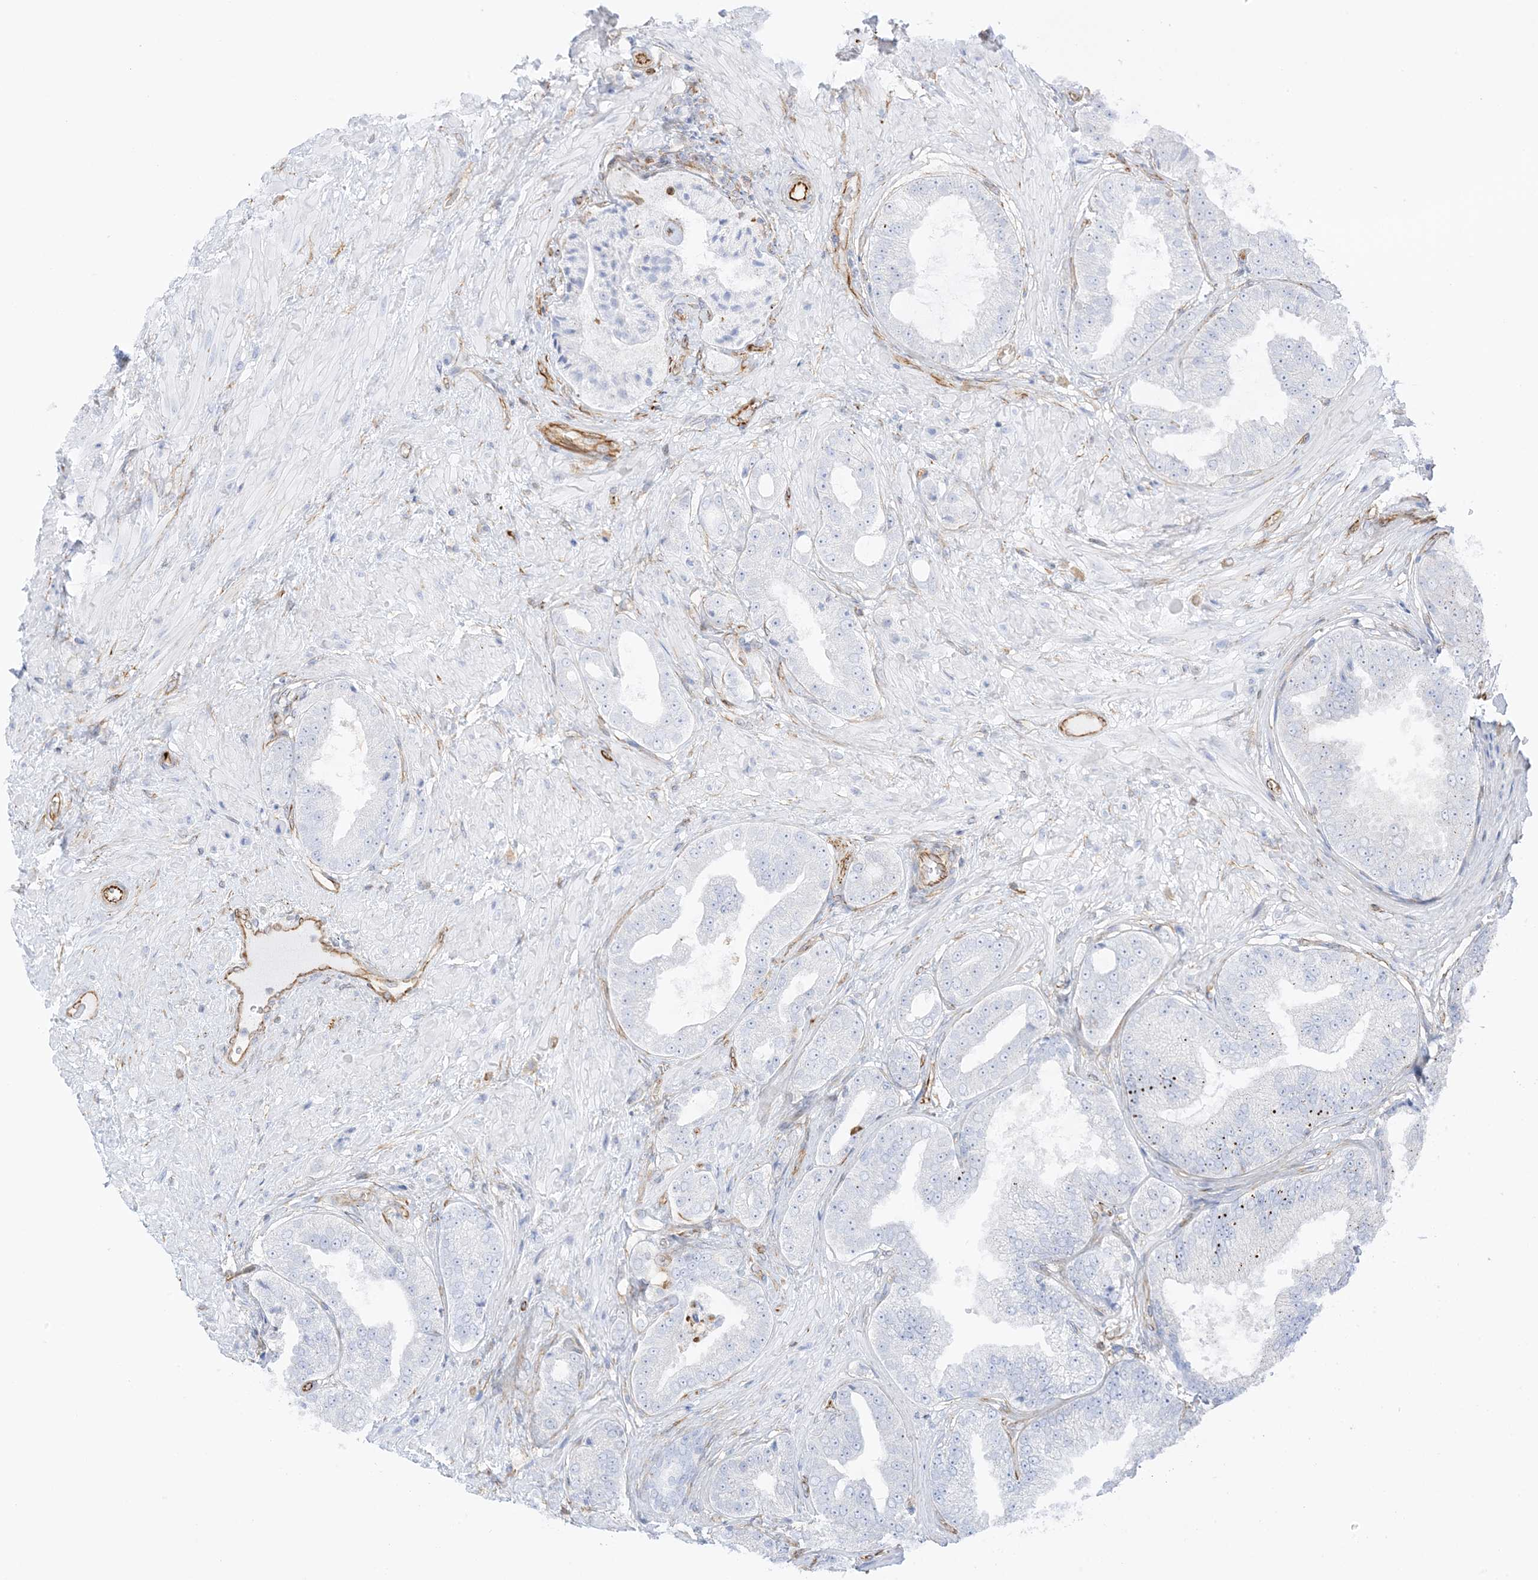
{"staining": {"intensity": "negative", "quantity": "none", "location": "none"}, "tissue": "prostate cancer", "cell_type": "Tumor cells", "image_type": "cancer", "snomed": [{"axis": "morphology", "description": "Adenocarcinoma, Low grade"}, {"axis": "topography", "description": "Prostate"}], "caption": "The IHC micrograph has no significant expression in tumor cells of prostate adenocarcinoma (low-grade) tissue.", "gene": "PID1", "patient": {"sex": "male", "age": 63}}